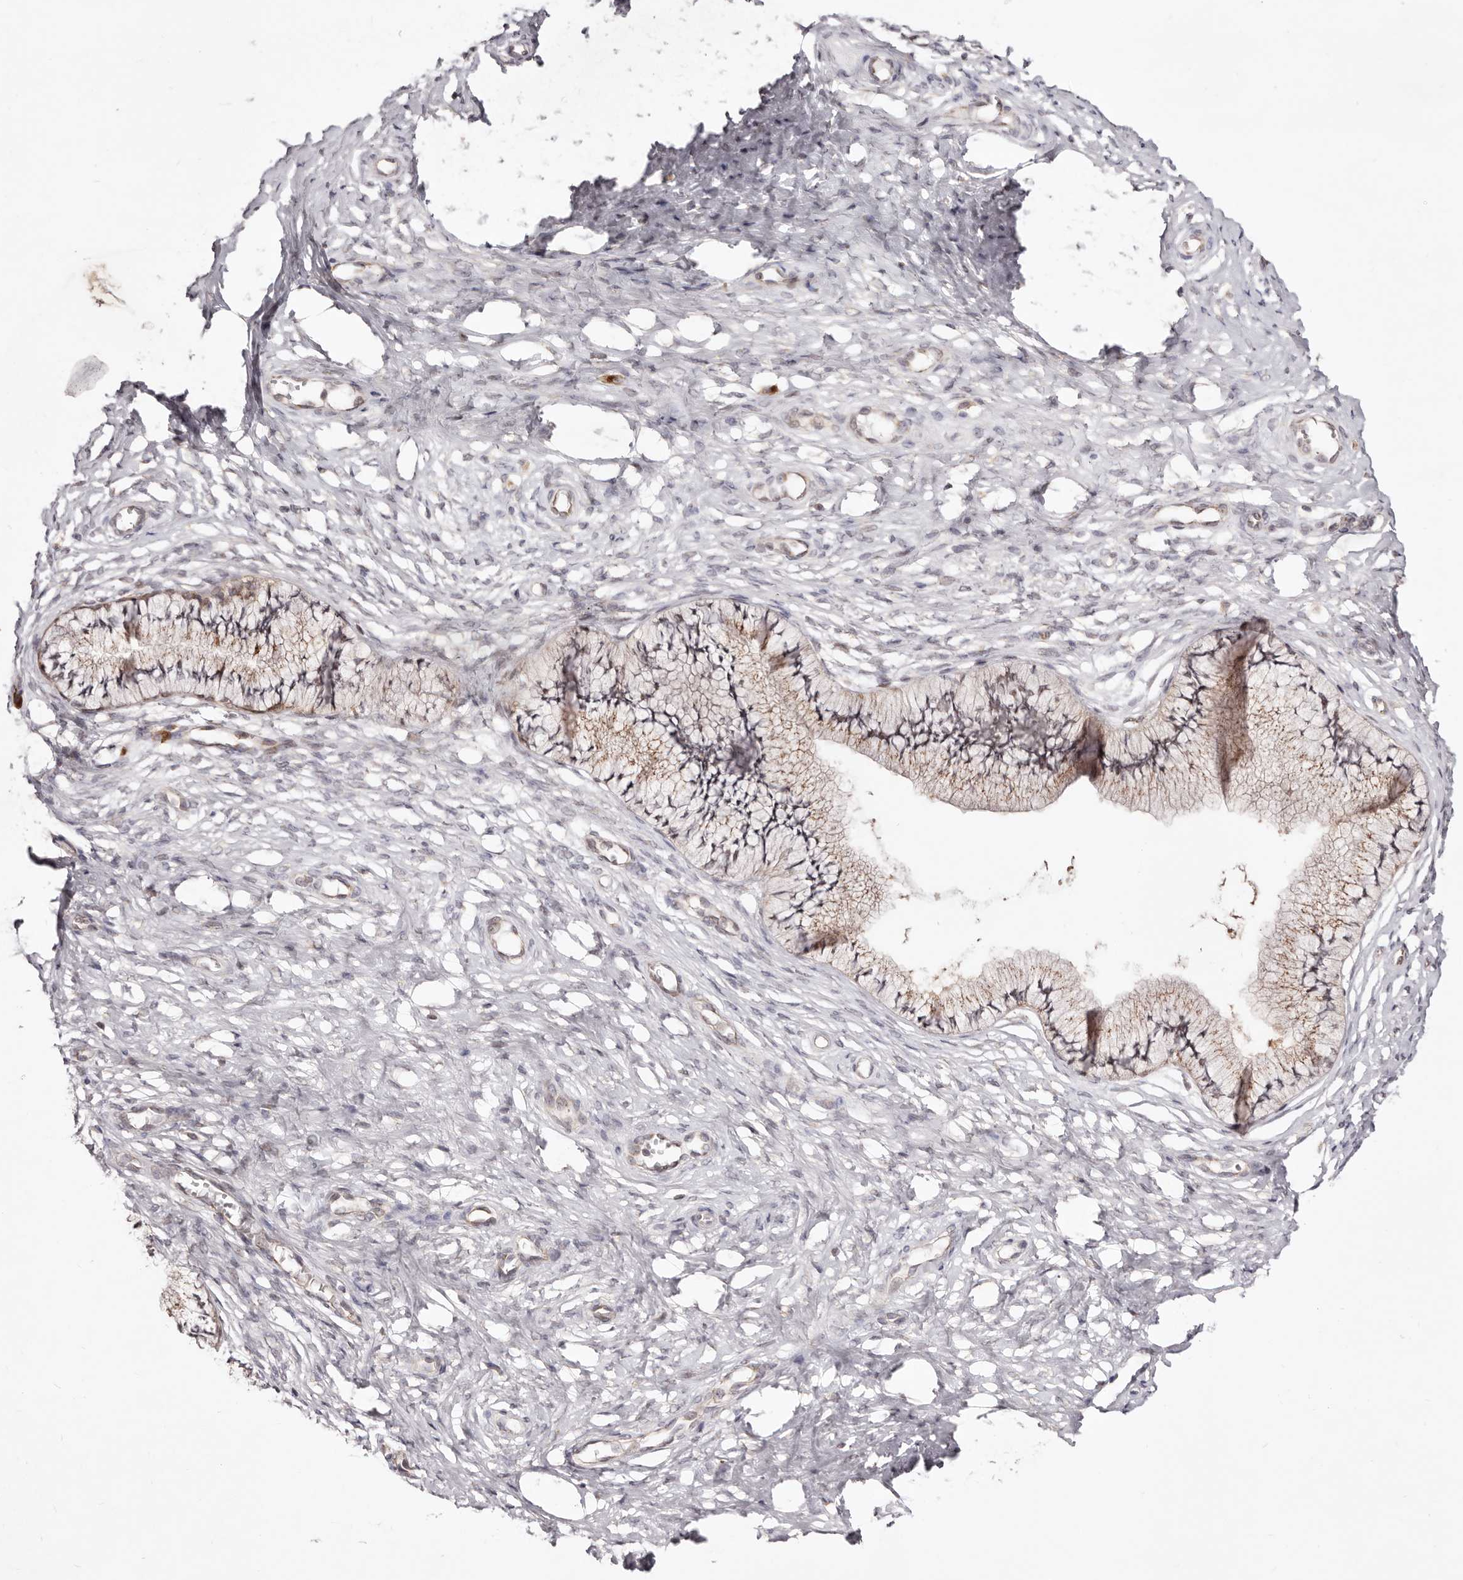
{"staining": {"intensity": "moderate", "quantity": ">75%", "location": "cytoplasmic/membranous"}, "tissue": "cervix", "cell_type": "Glandular cells", "image_type": "normal", "snomed": [{"axis": "morphology", "description": "Normal tissue, NOS"}, {"axis": "topography", "description": "Cervix"}], "caption": "High-power microscopy captured an immunohistochemistry (IHC) image of unremarkable cervix, revealing moderate cytoplasmic/membranous staining in approximately >75% of glandular cells.", "gene": "EGR3", "patient": {"sex": "female", "age": 36}}